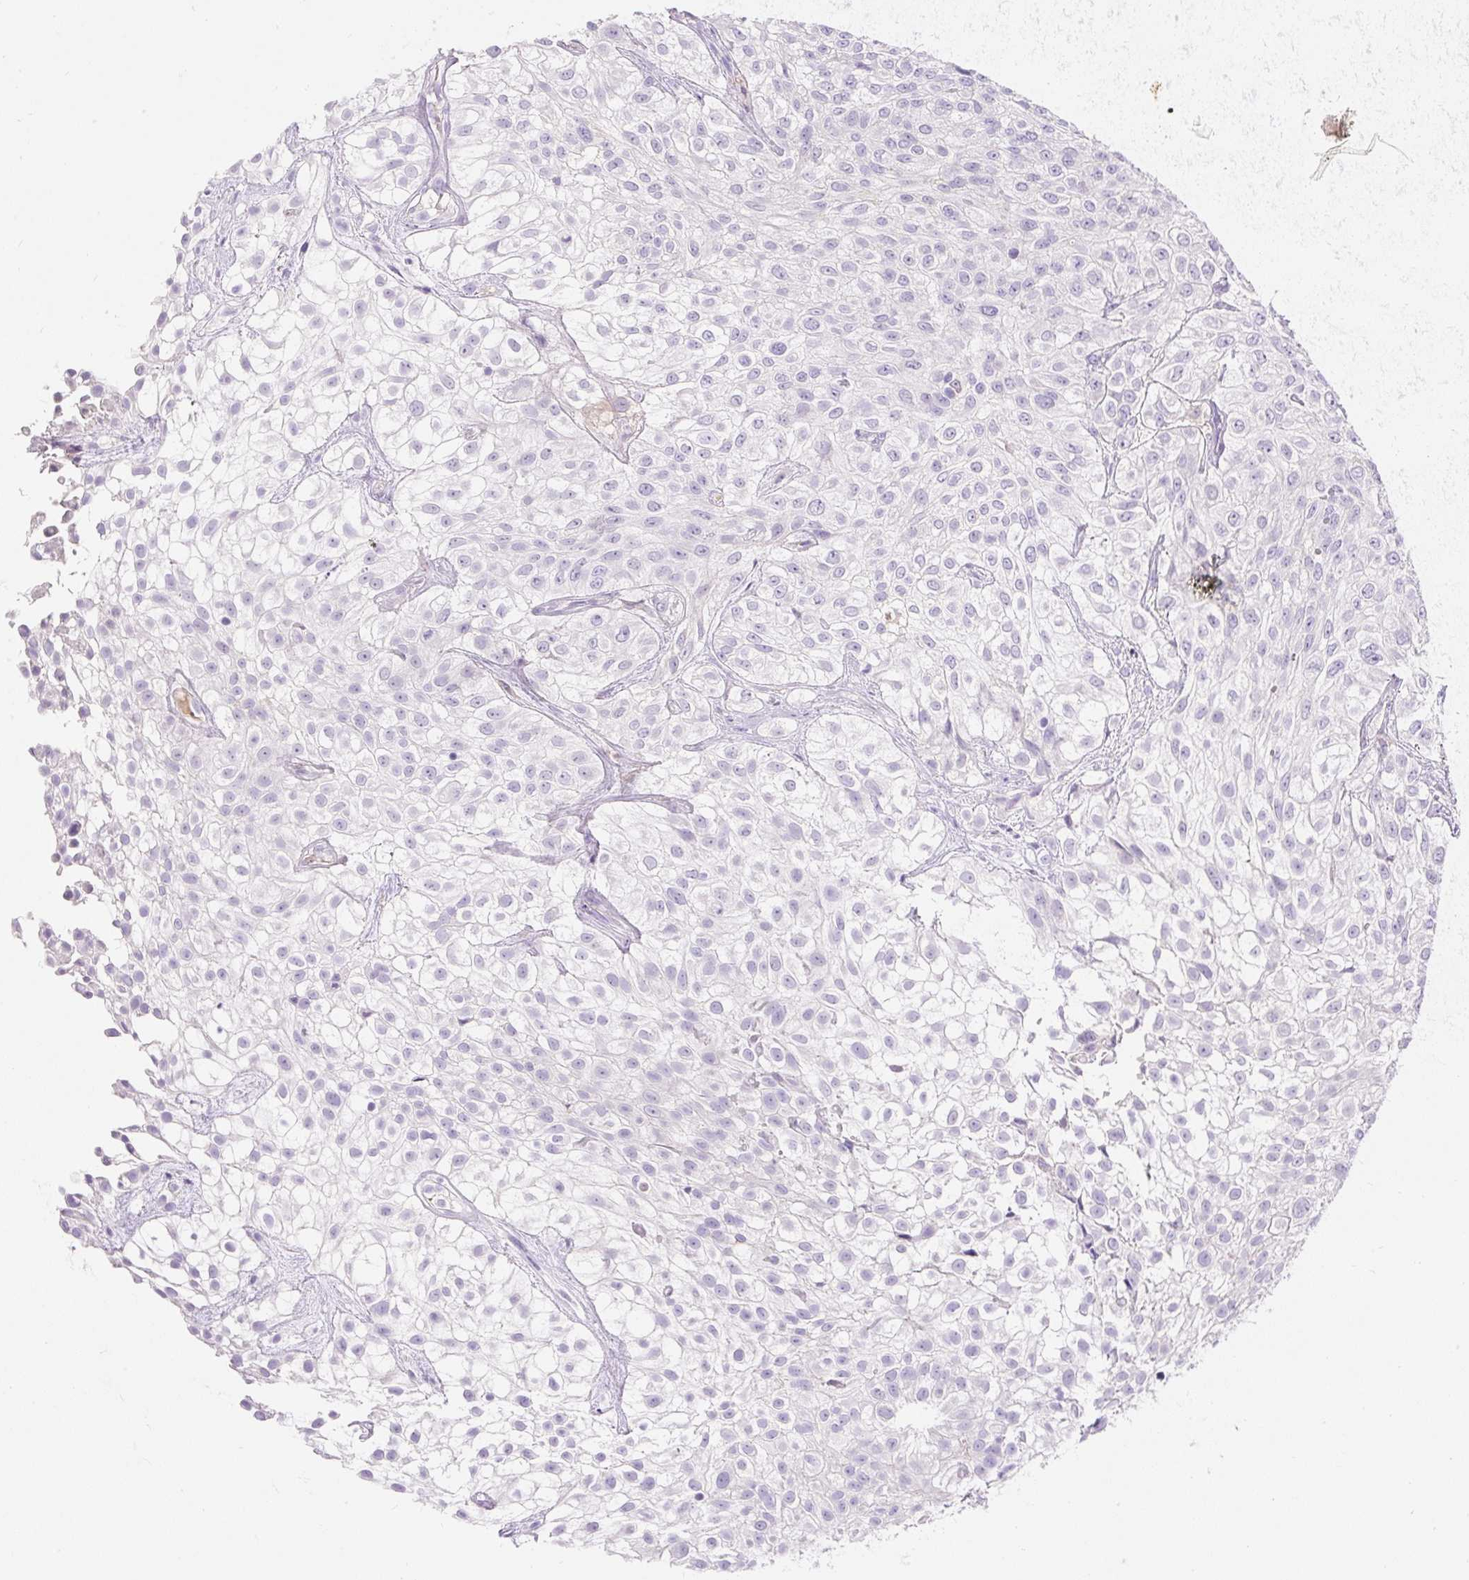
{"staining": {"intensity": "negative", "quantity": "none", "location": "none"}, "tissue": "urothelial cancer", "cell_type": "Tumor cells", "image_type": "cancer", "snomed": [{"axis": "morphology", "description": "Urothelial carcinoma, High grade"}, {"axis": "topography", "description": "Urinary bladder"}], "caption": "A photomicrograph of urothelial cancer stained for a protein demonstrates no brown staining in tumor cells.", "gene": "TMEM150C", "patient": {"sex": "male", "age": 56}}